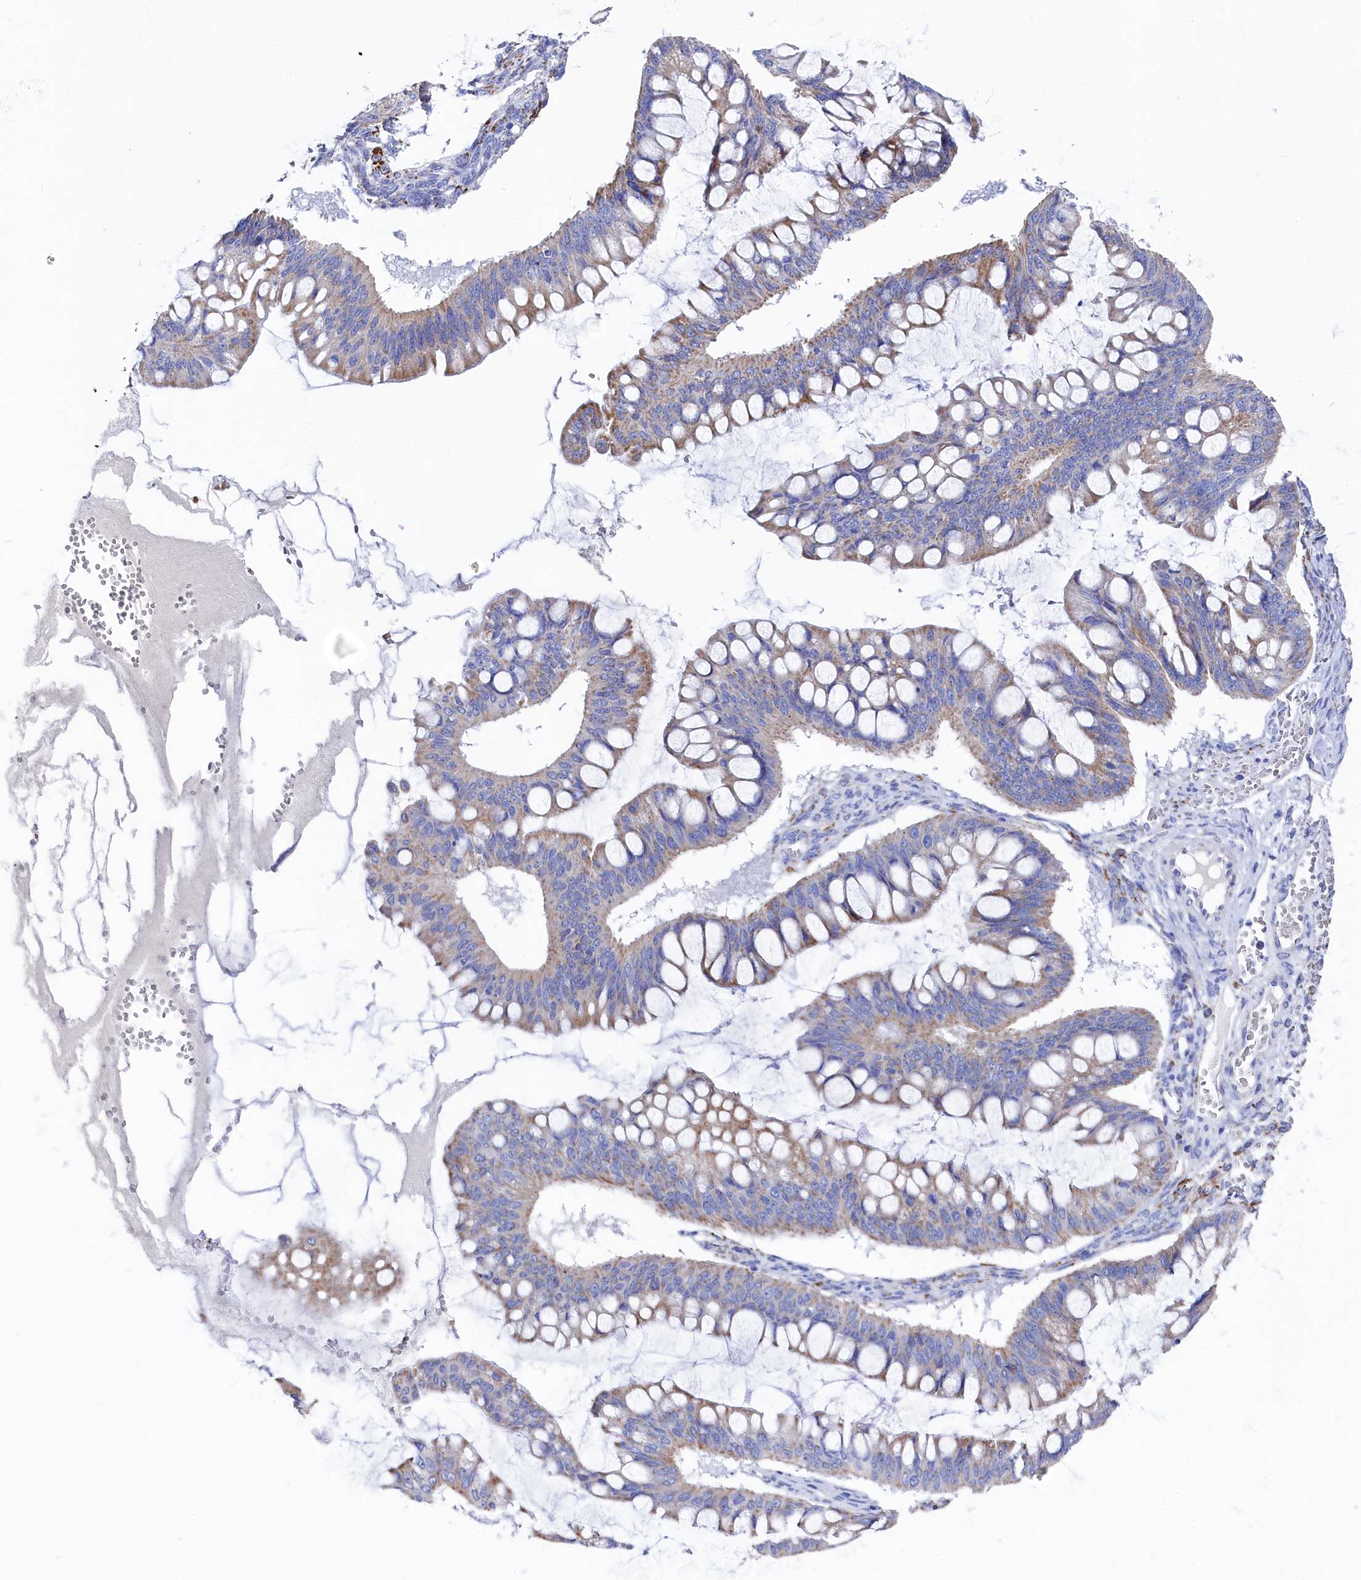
{"staining": {"intensity": "weak", "quantity": ">75%", "location": "cytoplasmic/membranous"}, "tissue": "ovarian cancer", "cell_type": "Tumor cells", "image_type": "cancer", "snomed": [{"axis": "morphology", "description": "Cystadenocarcinoma, mucinous, NOS"}, {"axis": "topography", "description": "Ovary"}], "caption": "Brown immunohistochemical staining in human mucinous cystadenocarcinoma (ovarian) shows weak cytoplasmic/membranous expression in approximately >75% of tumor cells.", "gene": "MMAB", "patient": {"sex": "female", "age": 73}}